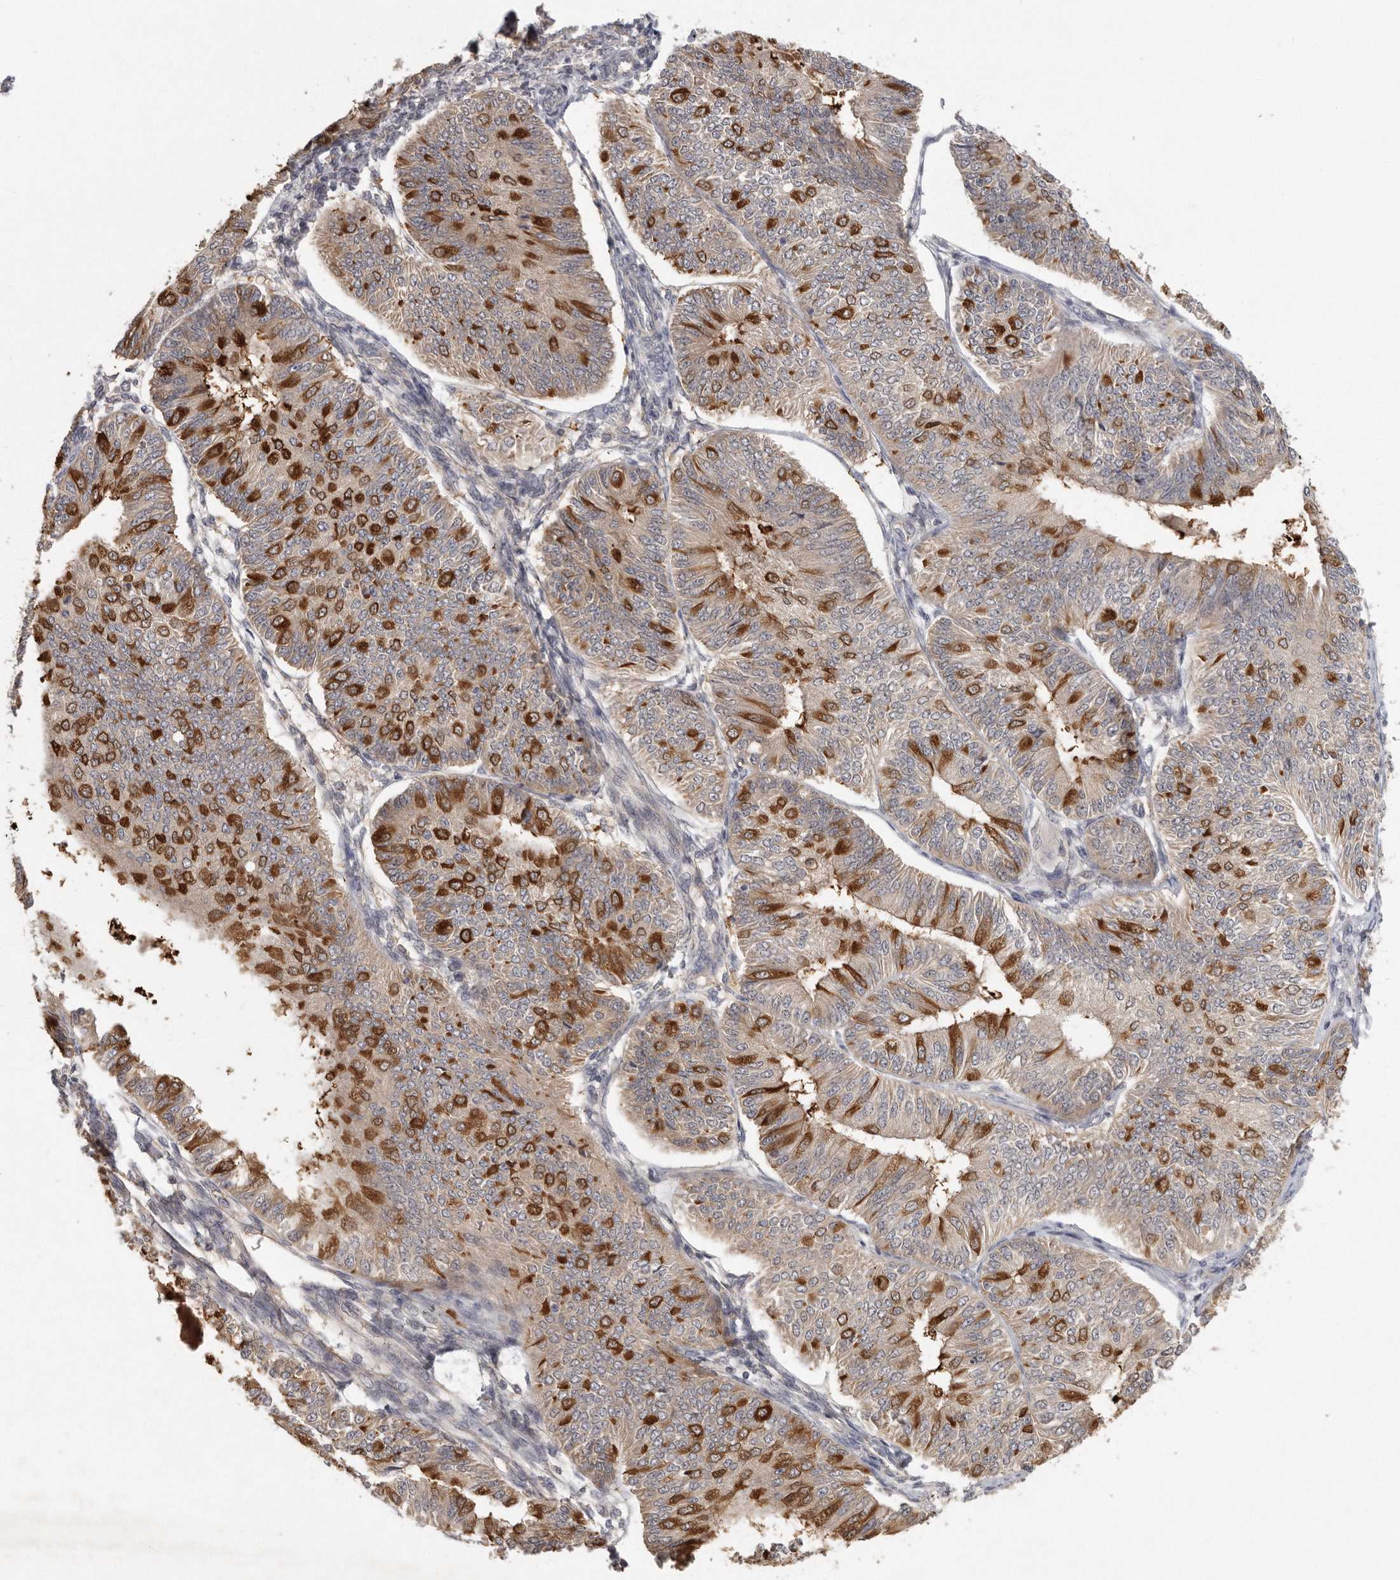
{"staining": {"intensity": "strong", "quantity": "25%-75%", "location": "cytoplasmic/membranous"}, "tissue": "endometrial cancer", "cell_type": "Tumor cells", "image_type": "cancer", "snomed": [{"axis": "morphology", "description": "Adenocarcinoma, NOS"}, {"axis": "topography", "description": "Endometrium"}], "caption": "A brown stain labels strong cytoplasmic/membranous positivity of a protein in human endometrial cancer (adenocarcinoma) tumor cells. Using DAB (3,3'-diaminobenzidine) (brown) and hematoxylin (blue) stains, captured at high magnification using brightfield microscopy.", "gene": "CFAP298", "patient": {"sex": "female", "age": 58}}